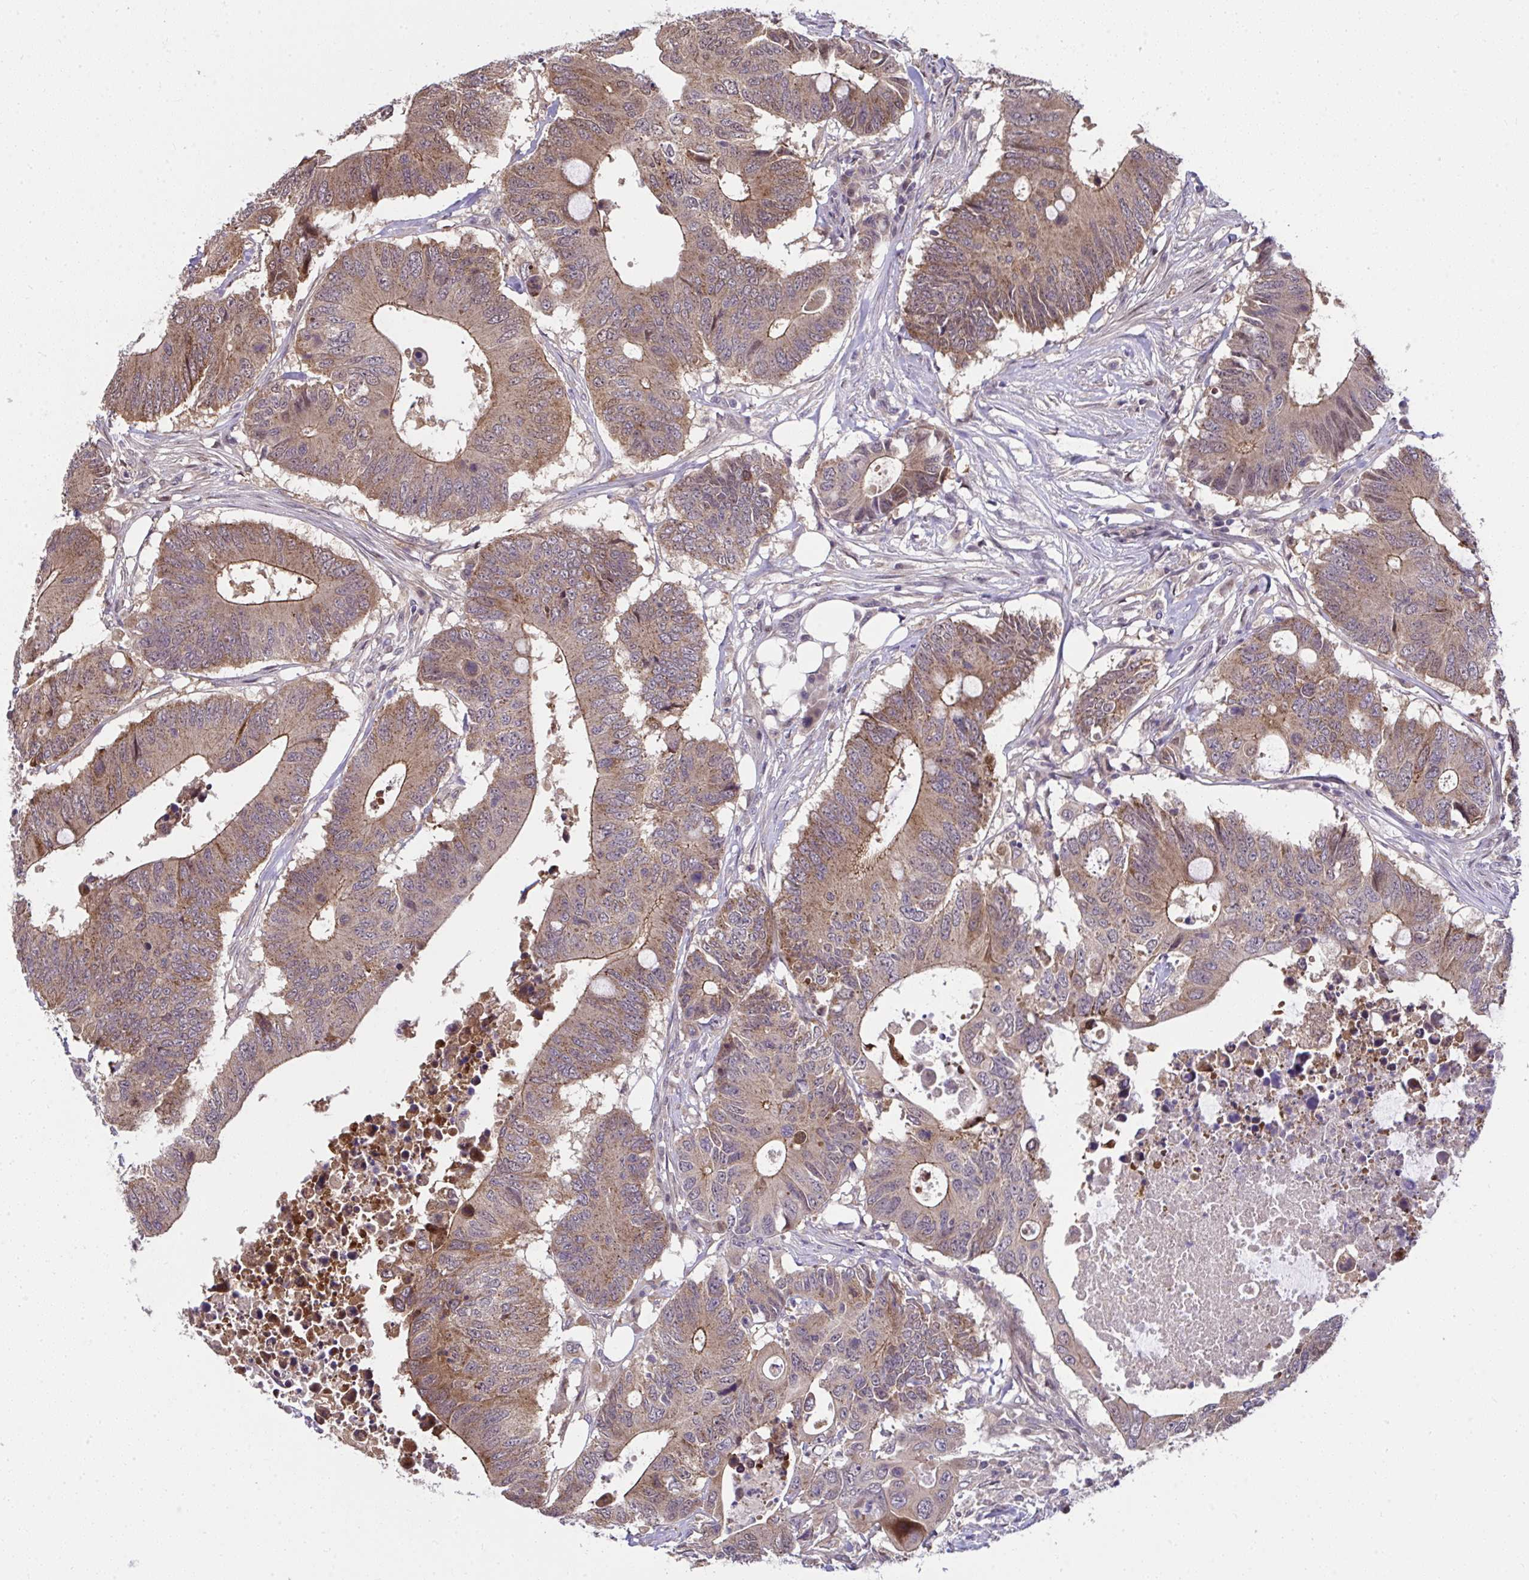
{"staining": {"intensity": "moderate", "quantity": ">75%", "location": "cytoplasmic/membranous"}, "tissue": "colorectal cancer", "cell_type": "Tumor cells", "image_type": "cancer", "snomed": [{"axis": "morphology", "description": "Adenocarcinoma, NOS"}, {"axis": "topography", "description": "Colon"}], "caption": "Immunohistochemical staining of human colorectal cancer shows moderate cytoplasmic/membranous protein expression in approximately >75% of tumor cells.", "gene": "RDH14", "patient": {"sex": "male", "age": 71}}